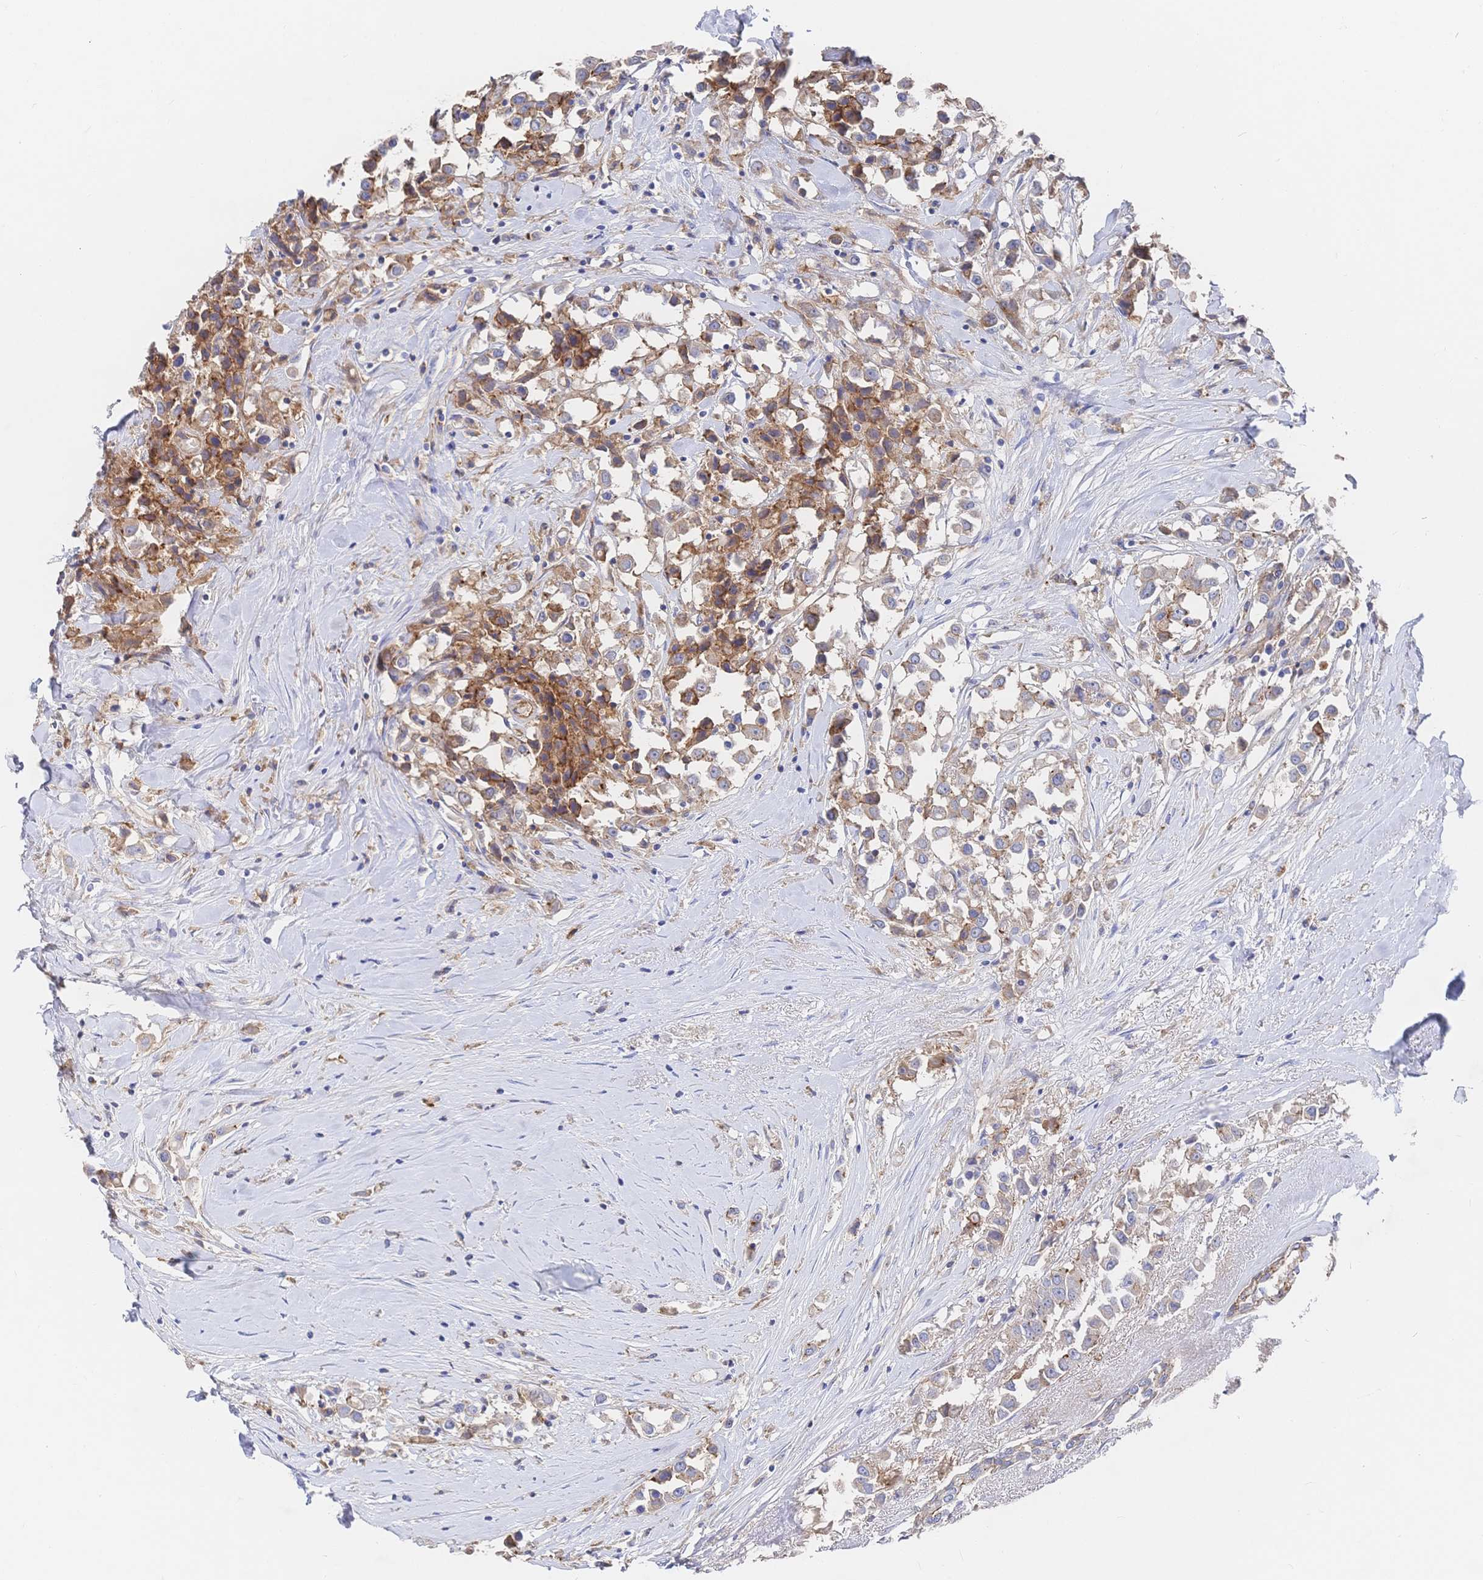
{"staining": {"intensity": "moderate", "quantity": ">75%", "location": "cytoplasmic/membranous"}, "tissue": "breast cancer", "cell_type": "Tumor cells", "image_type": "cancer", "snomed": [{"axis": "morphology", "description": "Duct carcinoma"}, {"axis": "topography", "description": "Breast"}], "caption": "Tumor cells demonstrate medium levels of moderate cytoplasmic/membranous expression in about >75% of cells in human breast cancer (intraductal carcinoma). The protein is shown in brown color, while the nuclei are stained blue.", "gene": "F11R", "patient": {"sex": "female", "age": 61}}